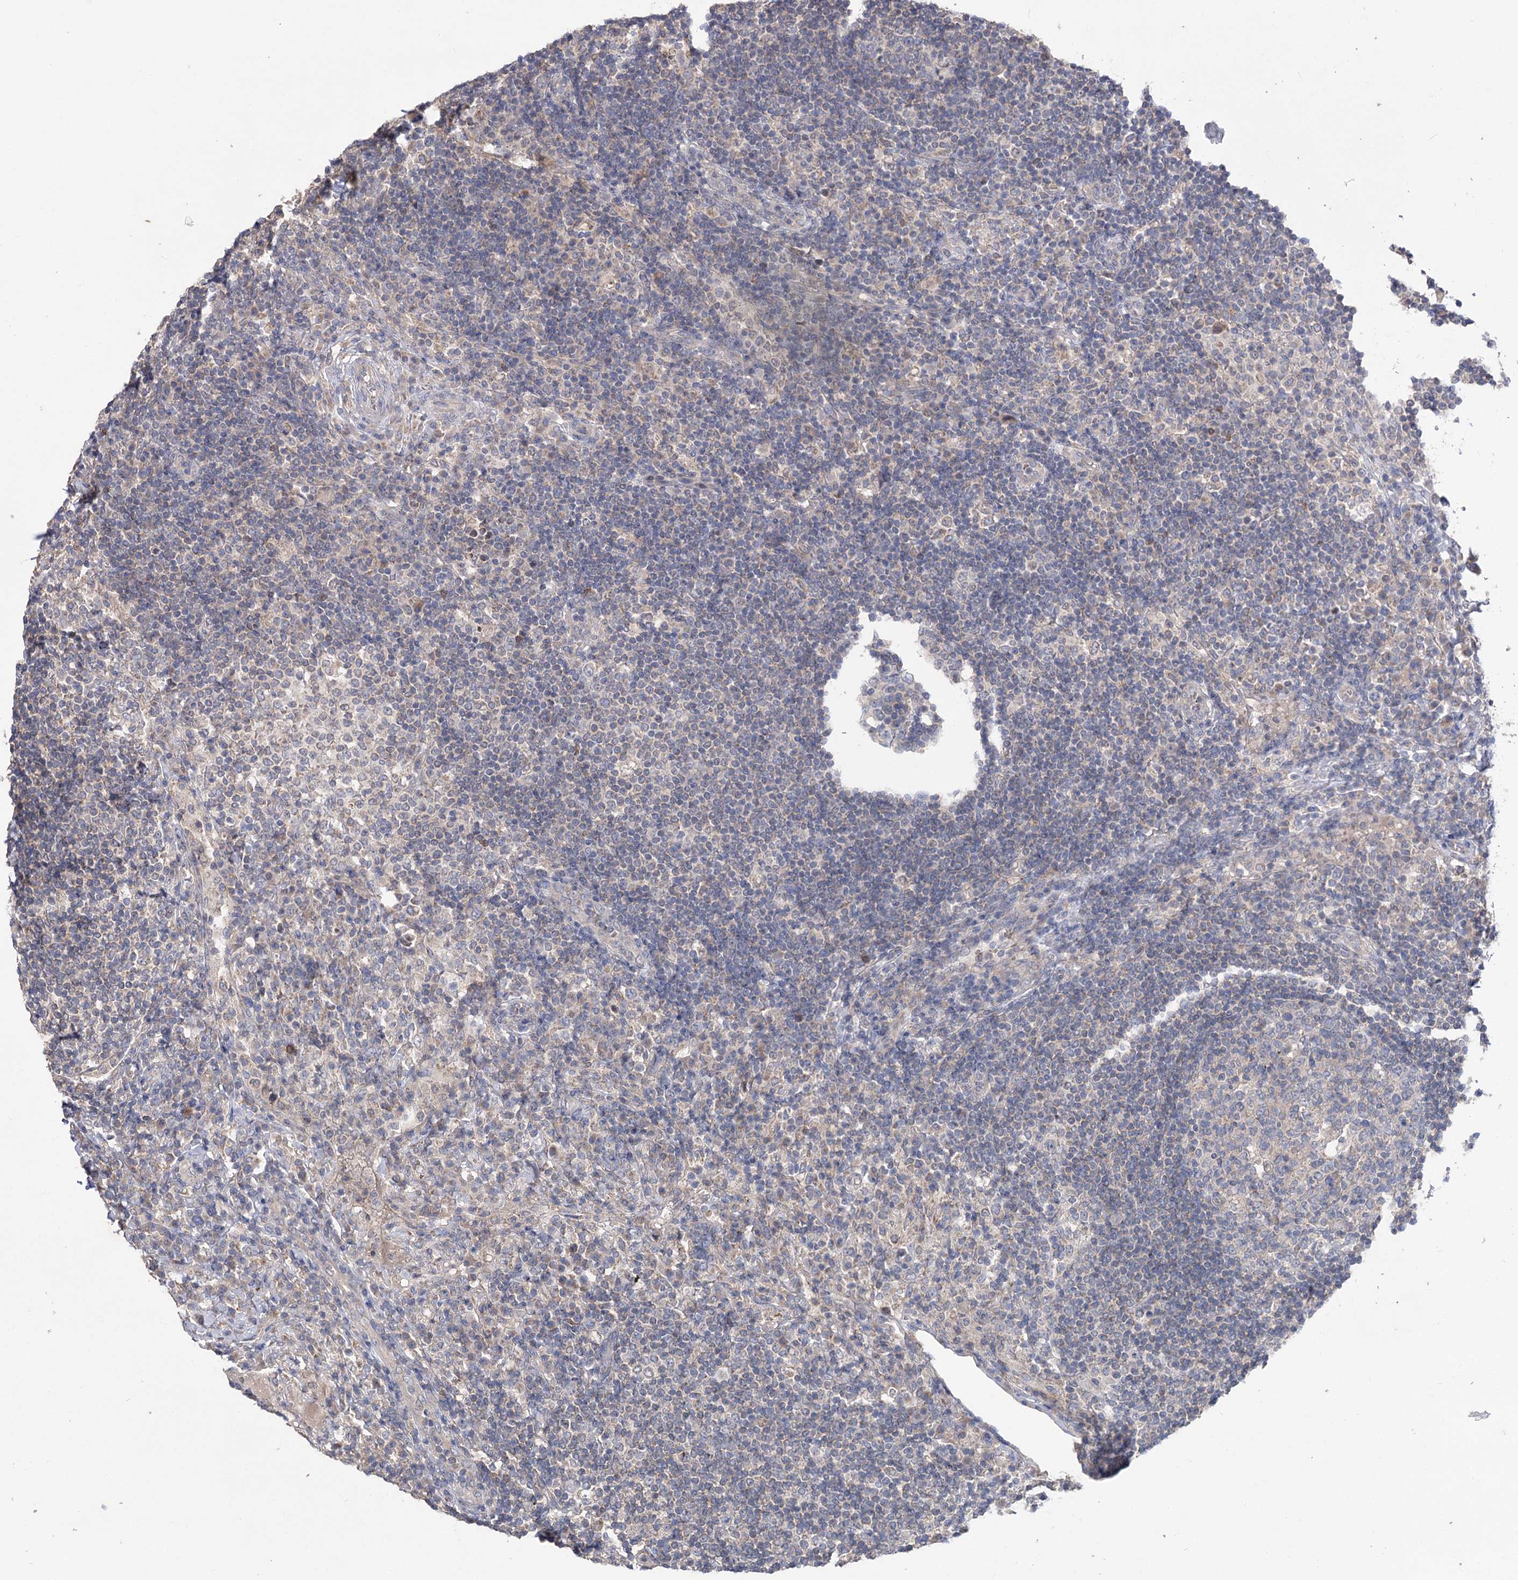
{"staining": {"intensity": "negative", "quantity": "none", "location": "none"}, "tissue": "lymph node", "cell_type": "Germinal center cells", "image_type": "normal", "snomed": [{"axis": "morphology", "description": "Normal tissue, NOS"}, {"axis": "topography", "description": "Lymph node"}], "caption": "High magnification brightfield microscopy of unremarkable lymph node stained with DAB (brown) and counterstained with hematoxylin (blue): germinal center cells show no significant staining.", "gene": "AURKC", "patient": {"sex": "female", "age": 53}}